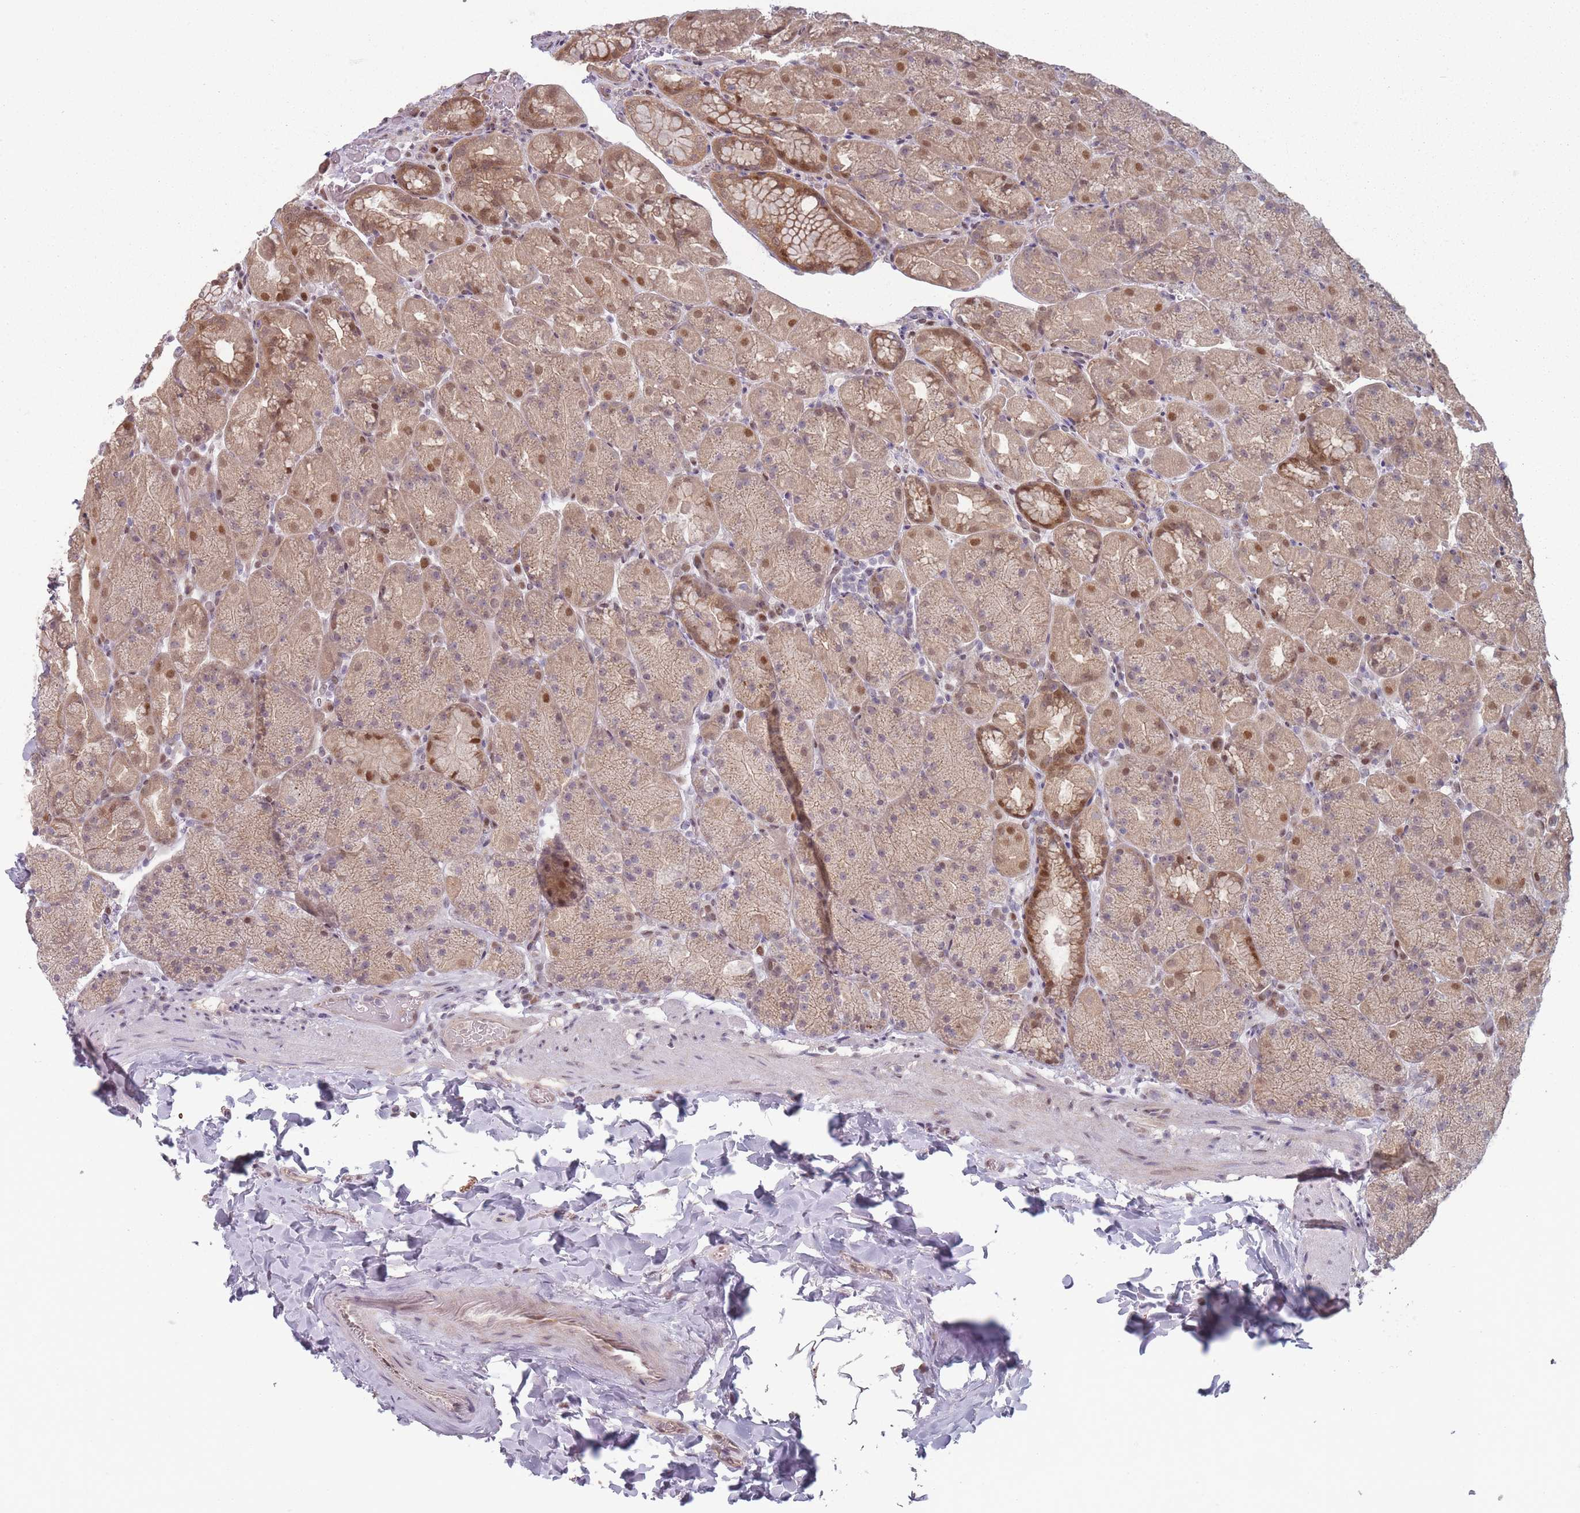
{"staining": {"intensity": "moderate", "quantity": ">75%", "location": "cytoplasmic/membranous,nuclear"}, "tissue": "stomach", "cell_type": "Glandular cells", "image_type": "normal", "snomed": [{"axis": "morphology", "description": "Normal tissue, NOS"}, {"axis": "topography", "description": "Stomach, upper"}, {"axis": "topography", "description": "Stomach, lower"}], "caption": "This photomicrograph reveals immunohistochemistry staining of unremarkable stomach, with medium moderate cytoplasmic/membranous,nuclear expression in approximately >75% of glandular cells.", "gene": "SH3BGRL2", "patient": {"sex": "male", "age": 67}}